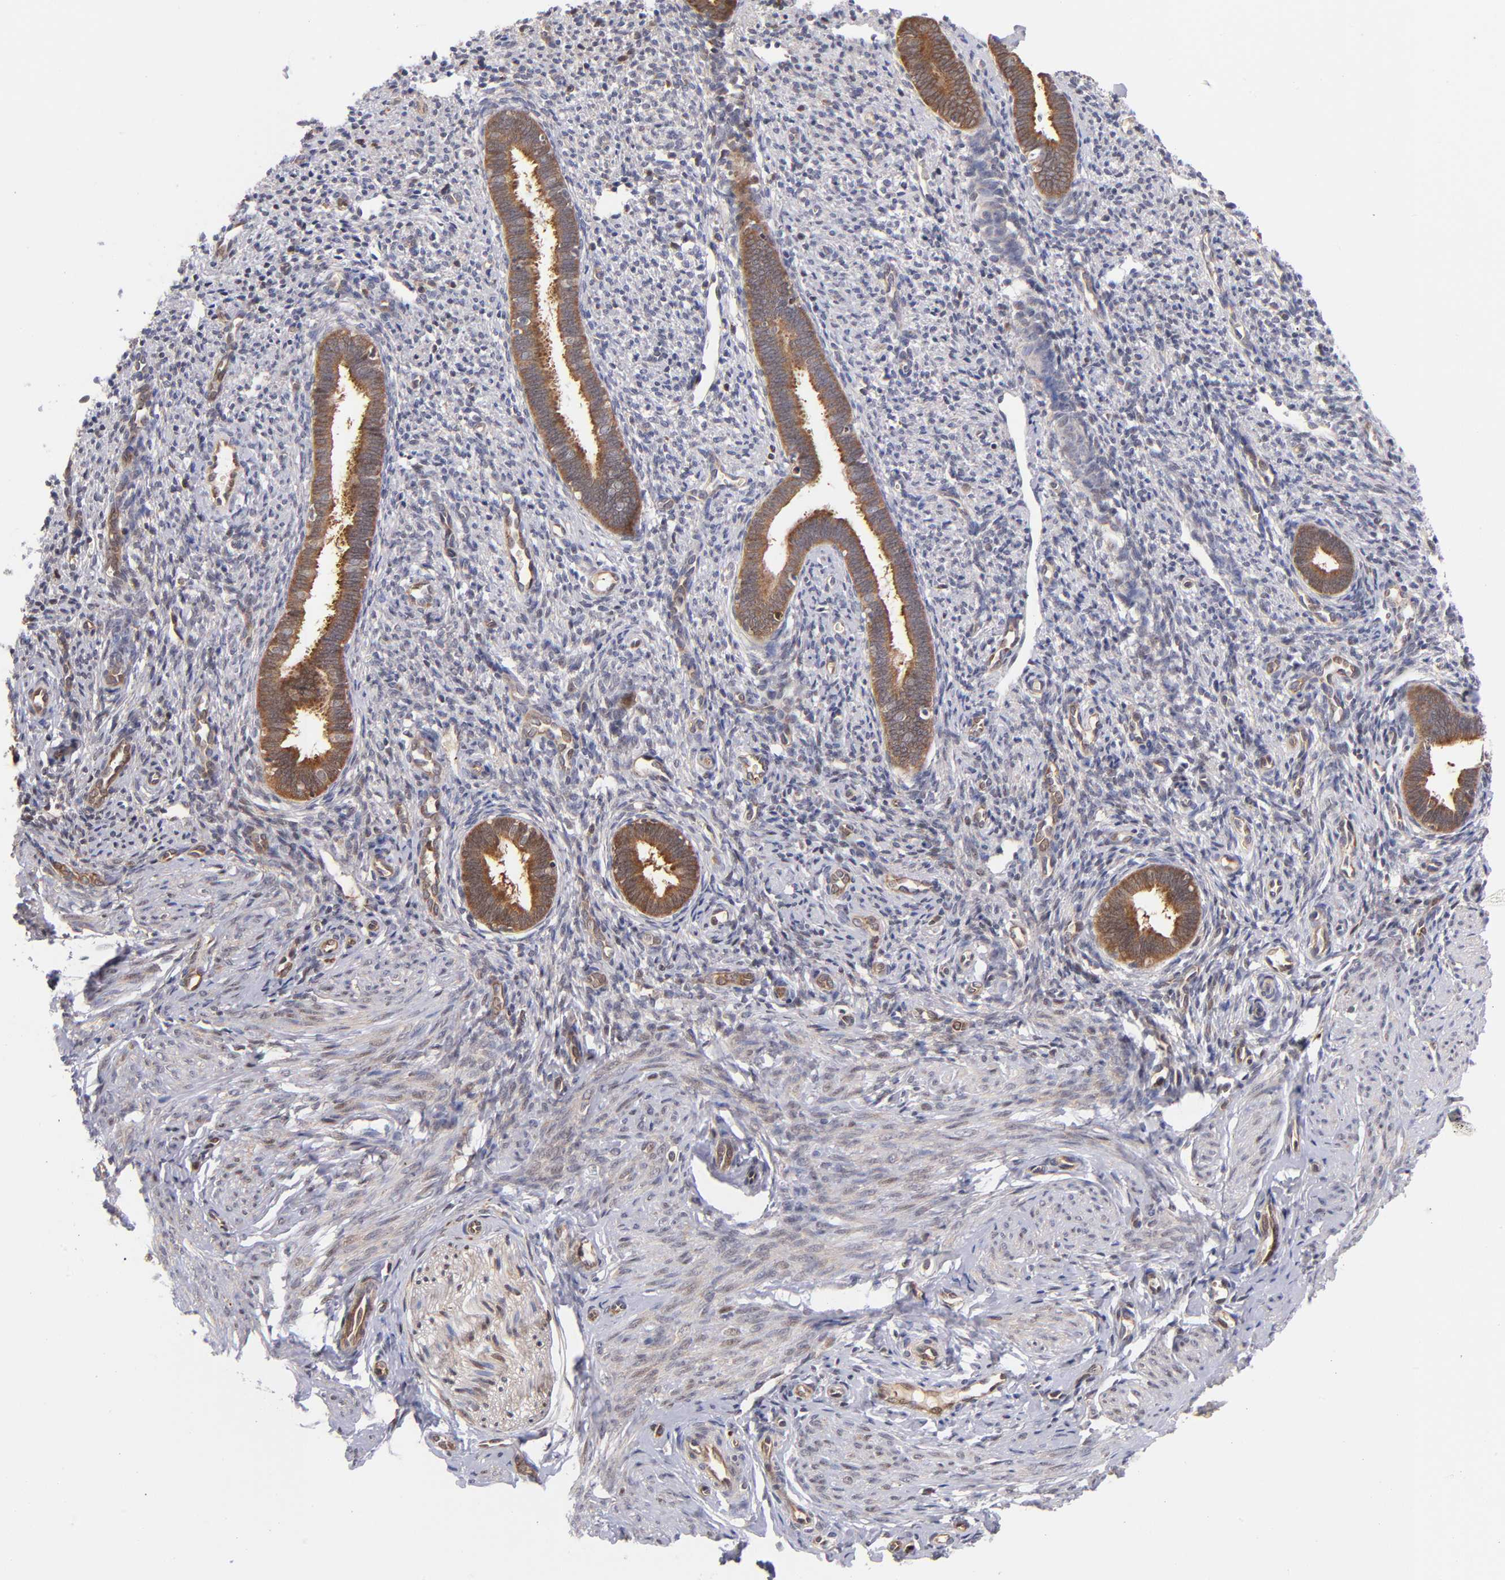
{"staining": {"intensity": "weak", "quantity": "25%-75%", "location": "cytoplasmic/membranous"}, "tissue": "endometrium", "cell_type": "Cells in endometrial stroma", "image_type": "normal", "snomed": [{"axis": "morphology", "description": "Normal tissue, NOS"}, {"axis": "topography", "description": "Endometrium"}], "caption": "Normal endometrium was stained to show a protein in brown. There is low levels of weak cytoplasmic/membranous expression in approximately 25%-75% of cells in endometrial stroma.", "gene": "YWHAB", "patient": {"sex": "female", "age": 27}}